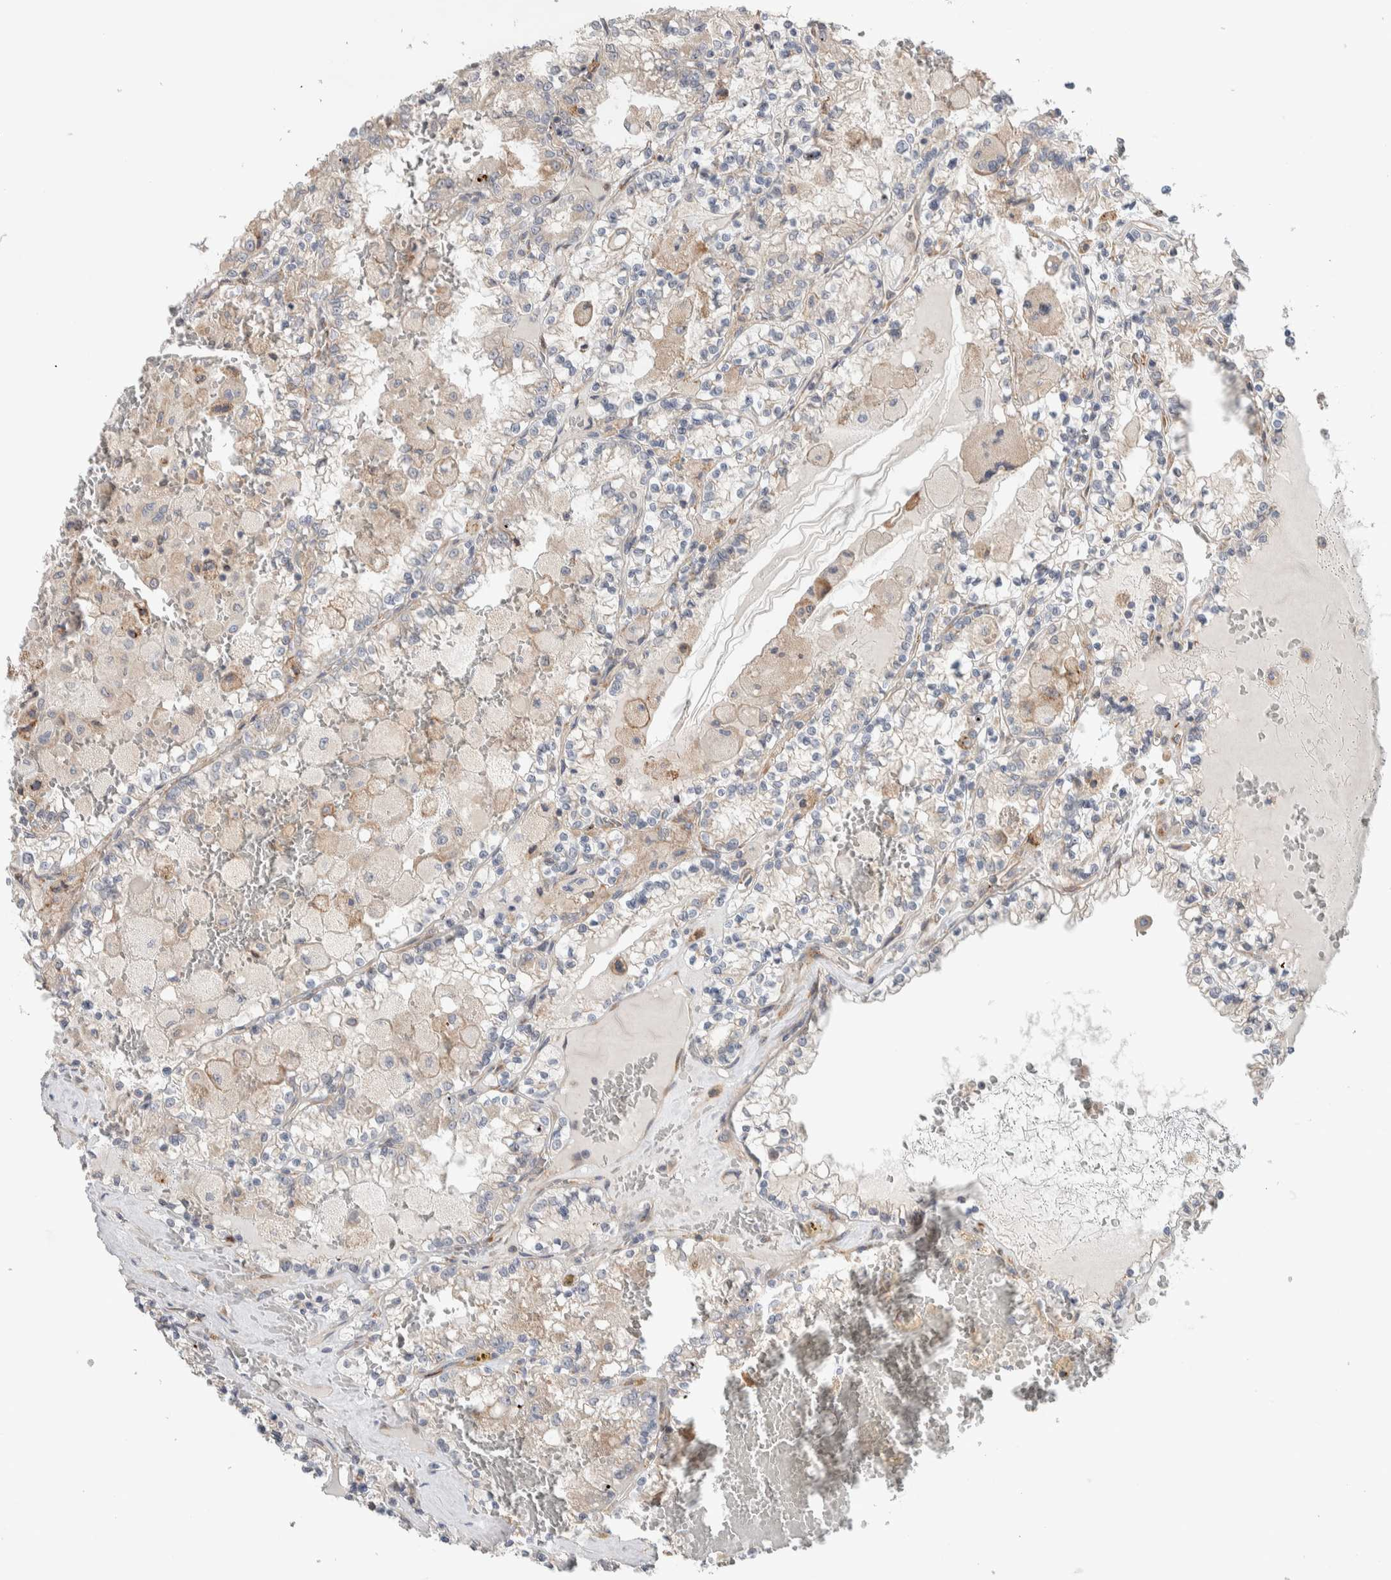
{"staining": {"intensity": "weak", "quantity": "<25%", "location": "cytoplasmic/membranous"}, "tissue": "renal cancer", "cell_type": "Tumor cells", "image_type": "cancer", "snomed": [{"axis": "morphology", "description": "Adenocarcinoma, NOS"}, {"axis": "topography", "description": "Kidney"}], "caption": "A histopathology image of adenocarcinoma (renal) stained for a protein shows no brown staining in tumor cells. Brightfield microscopy of immunohistochemistry (IHC) stained with DAB (brown) and hematoxylin (blue), captured at high magnification.", "gene": "ADCY8", "patient": {"sex": "female", "age": 56}}